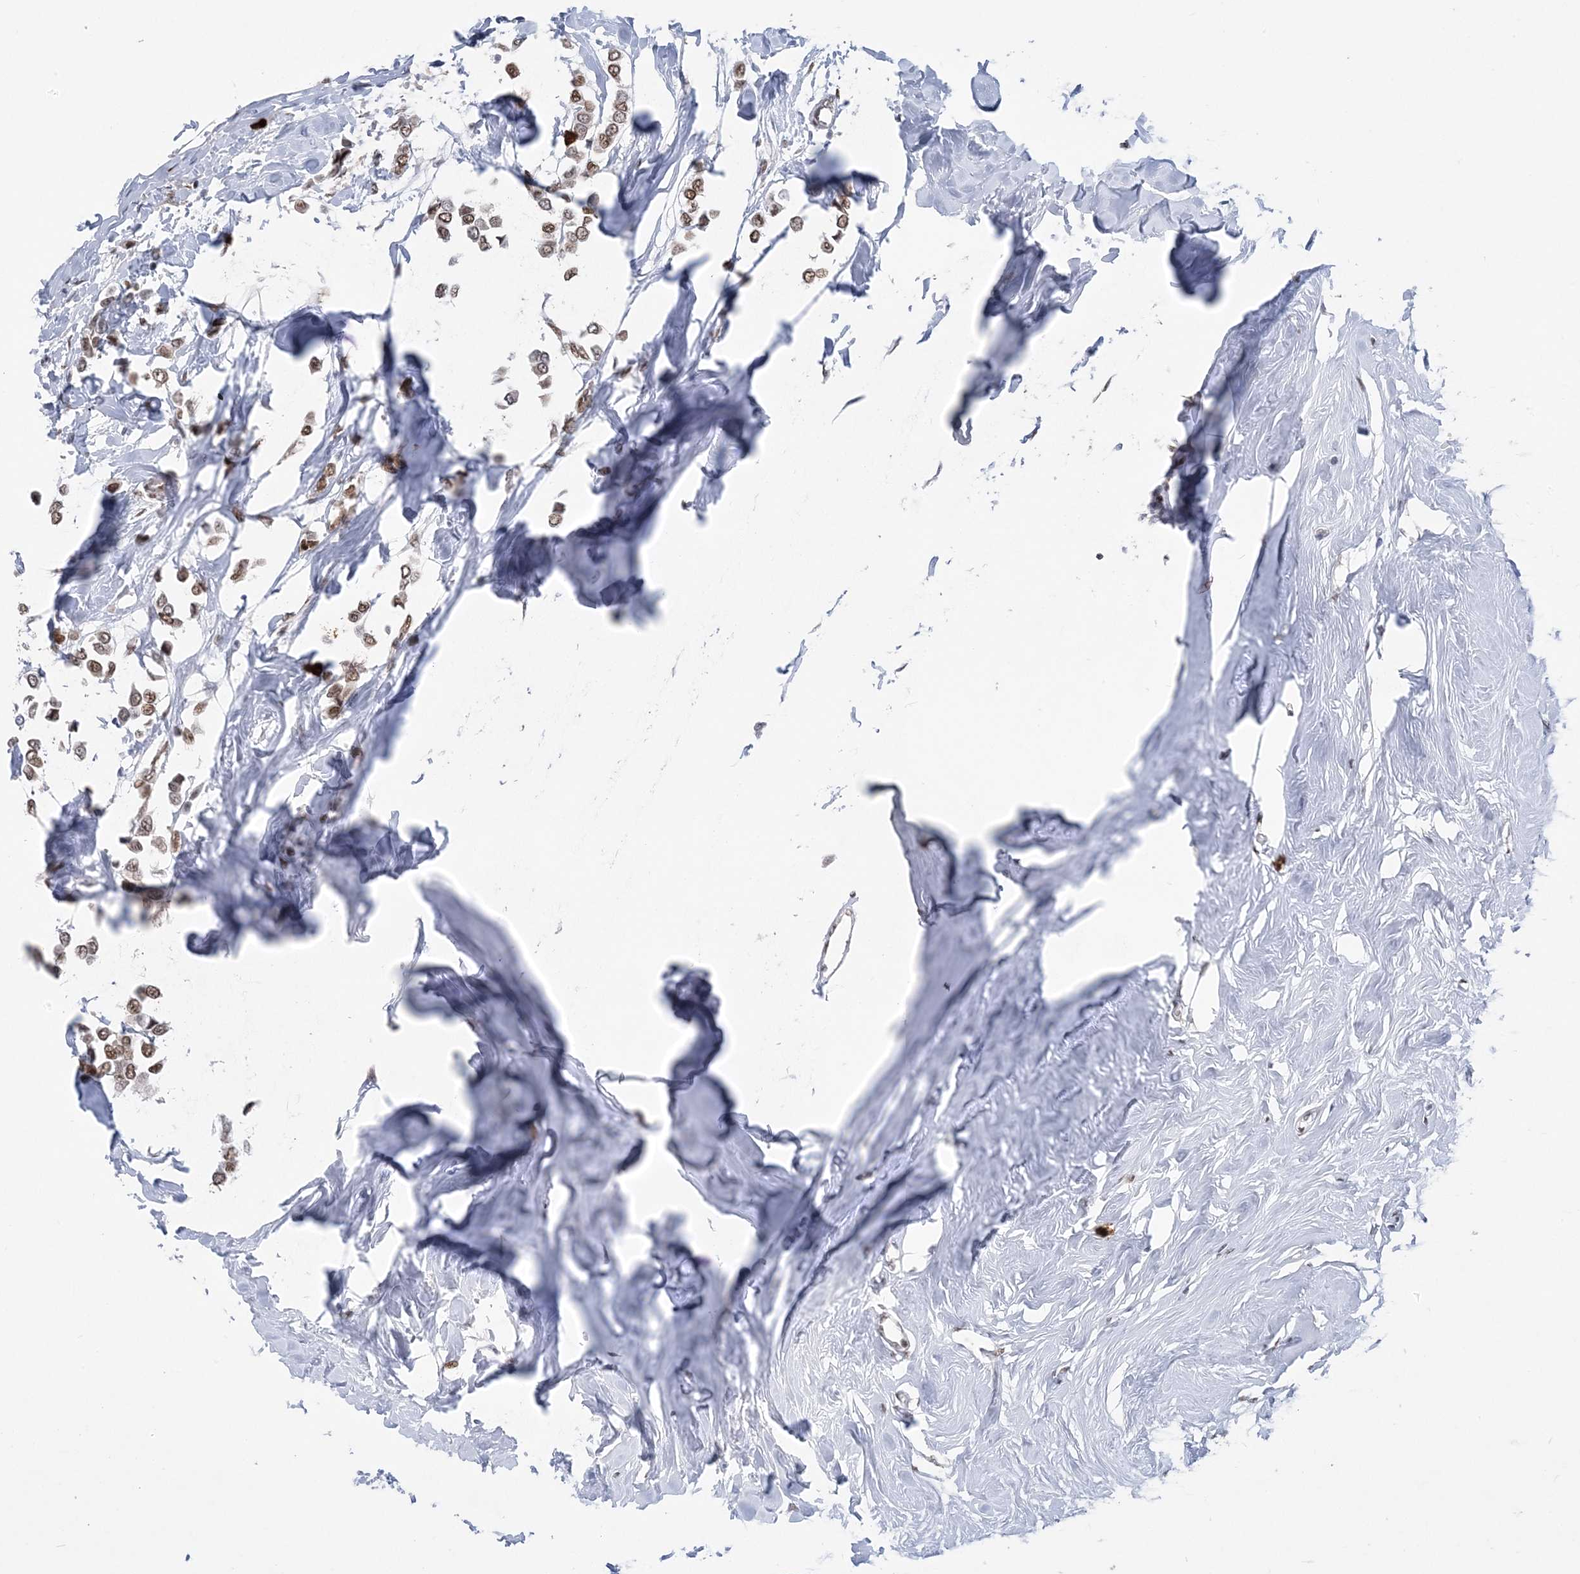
{"staining": {"intensity": "moderate", "quantity": "25%-75%", "location": "nuclear"}, "tissue": "breast cancer", "cell_type": "Tumor cells", "image_type": "cancer", "snomed": [{"axis": "morphology", "description": "Lobular carcinoma"}, {"axis": "topography", "description": "Breast"}], "caption": "Immunohistochemistry of breast cancer (lobular carcinoma) reveals medium levels of moderate nuclear expression in approximately 25%-75% of tumor cells.", "gene": "ZBTB7A", "patient": {"sex": "female", "age": 51}}